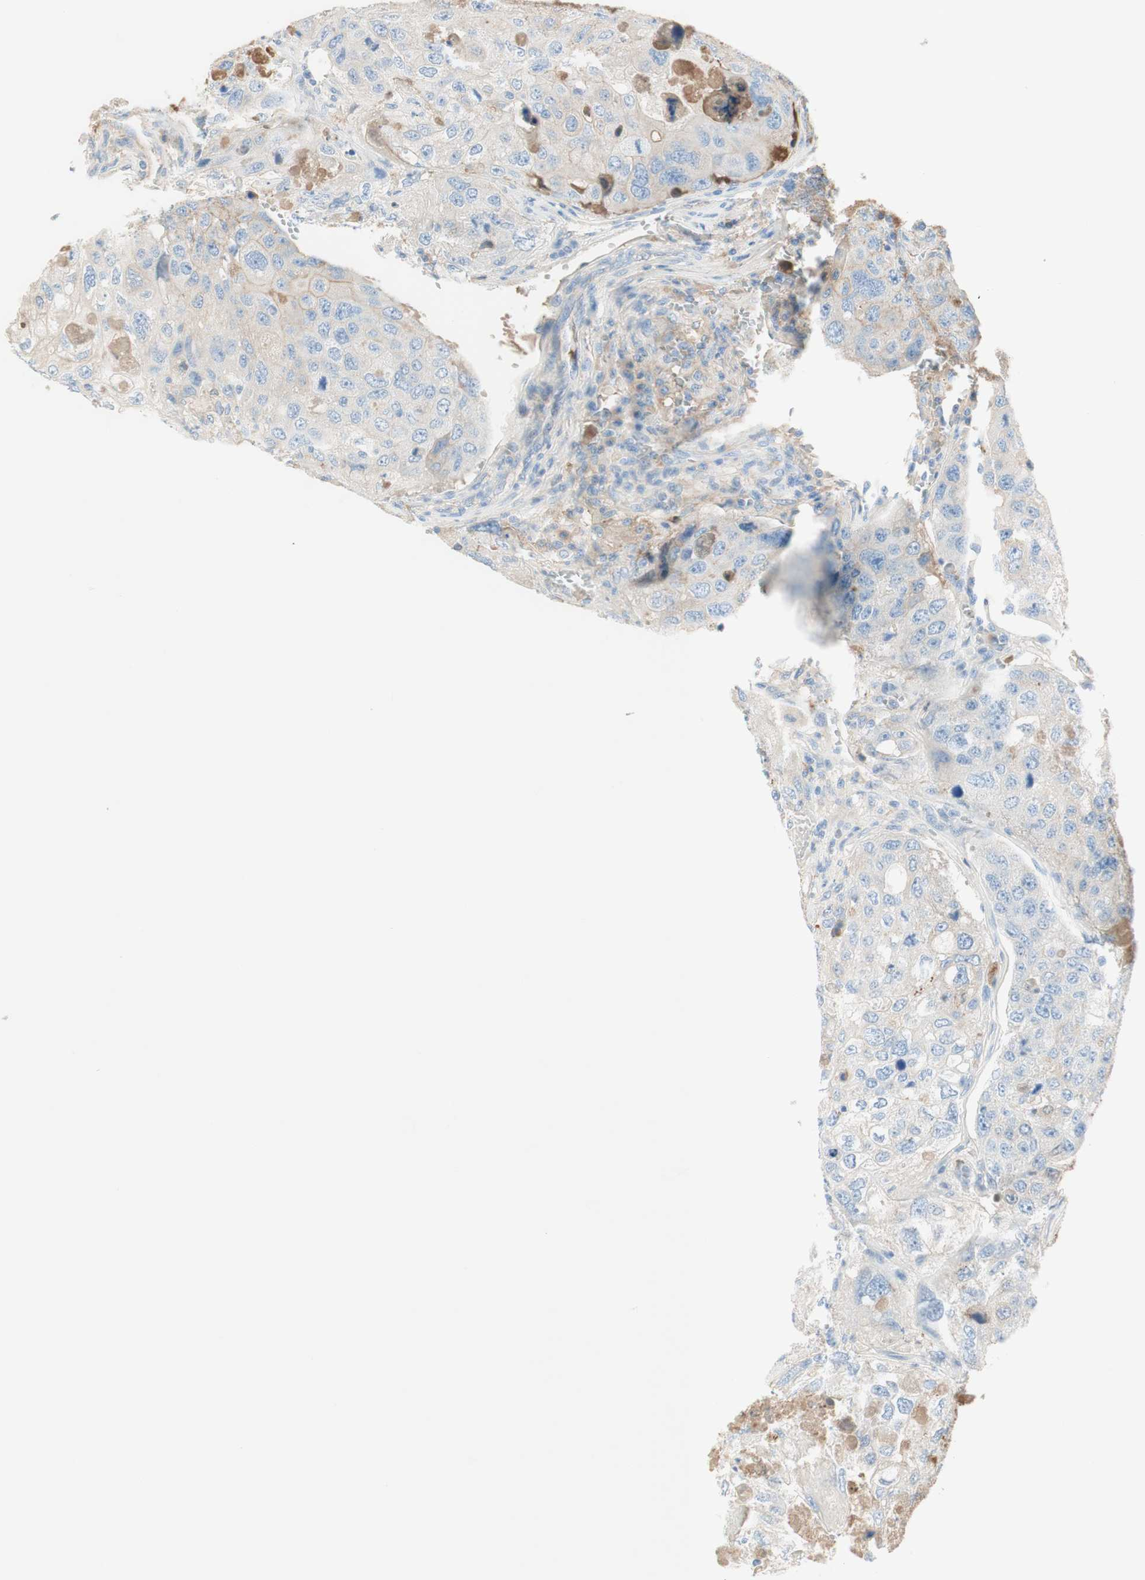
{"staining": {"intensity": "negative", "quantity": "none", "location": "none"}, "tissue": "urothelial cancer", "cell_type": "Tumor cells", "image_type": "cancer", "snomed": [{"axis": "morphology", "description": "Urothelial carcinoma, High grade"}, {"axis": "topography", "description": "Lymph node"}, {"axis": "topography", "description": "Urinary bladder"}], "caption": "High-grade urothelial carcinoma was stained to show a protein in brown. There is no significant positivity in tumor cells.", "gene": "KNG1", "patient": {"sex": "male", "age": 51}}